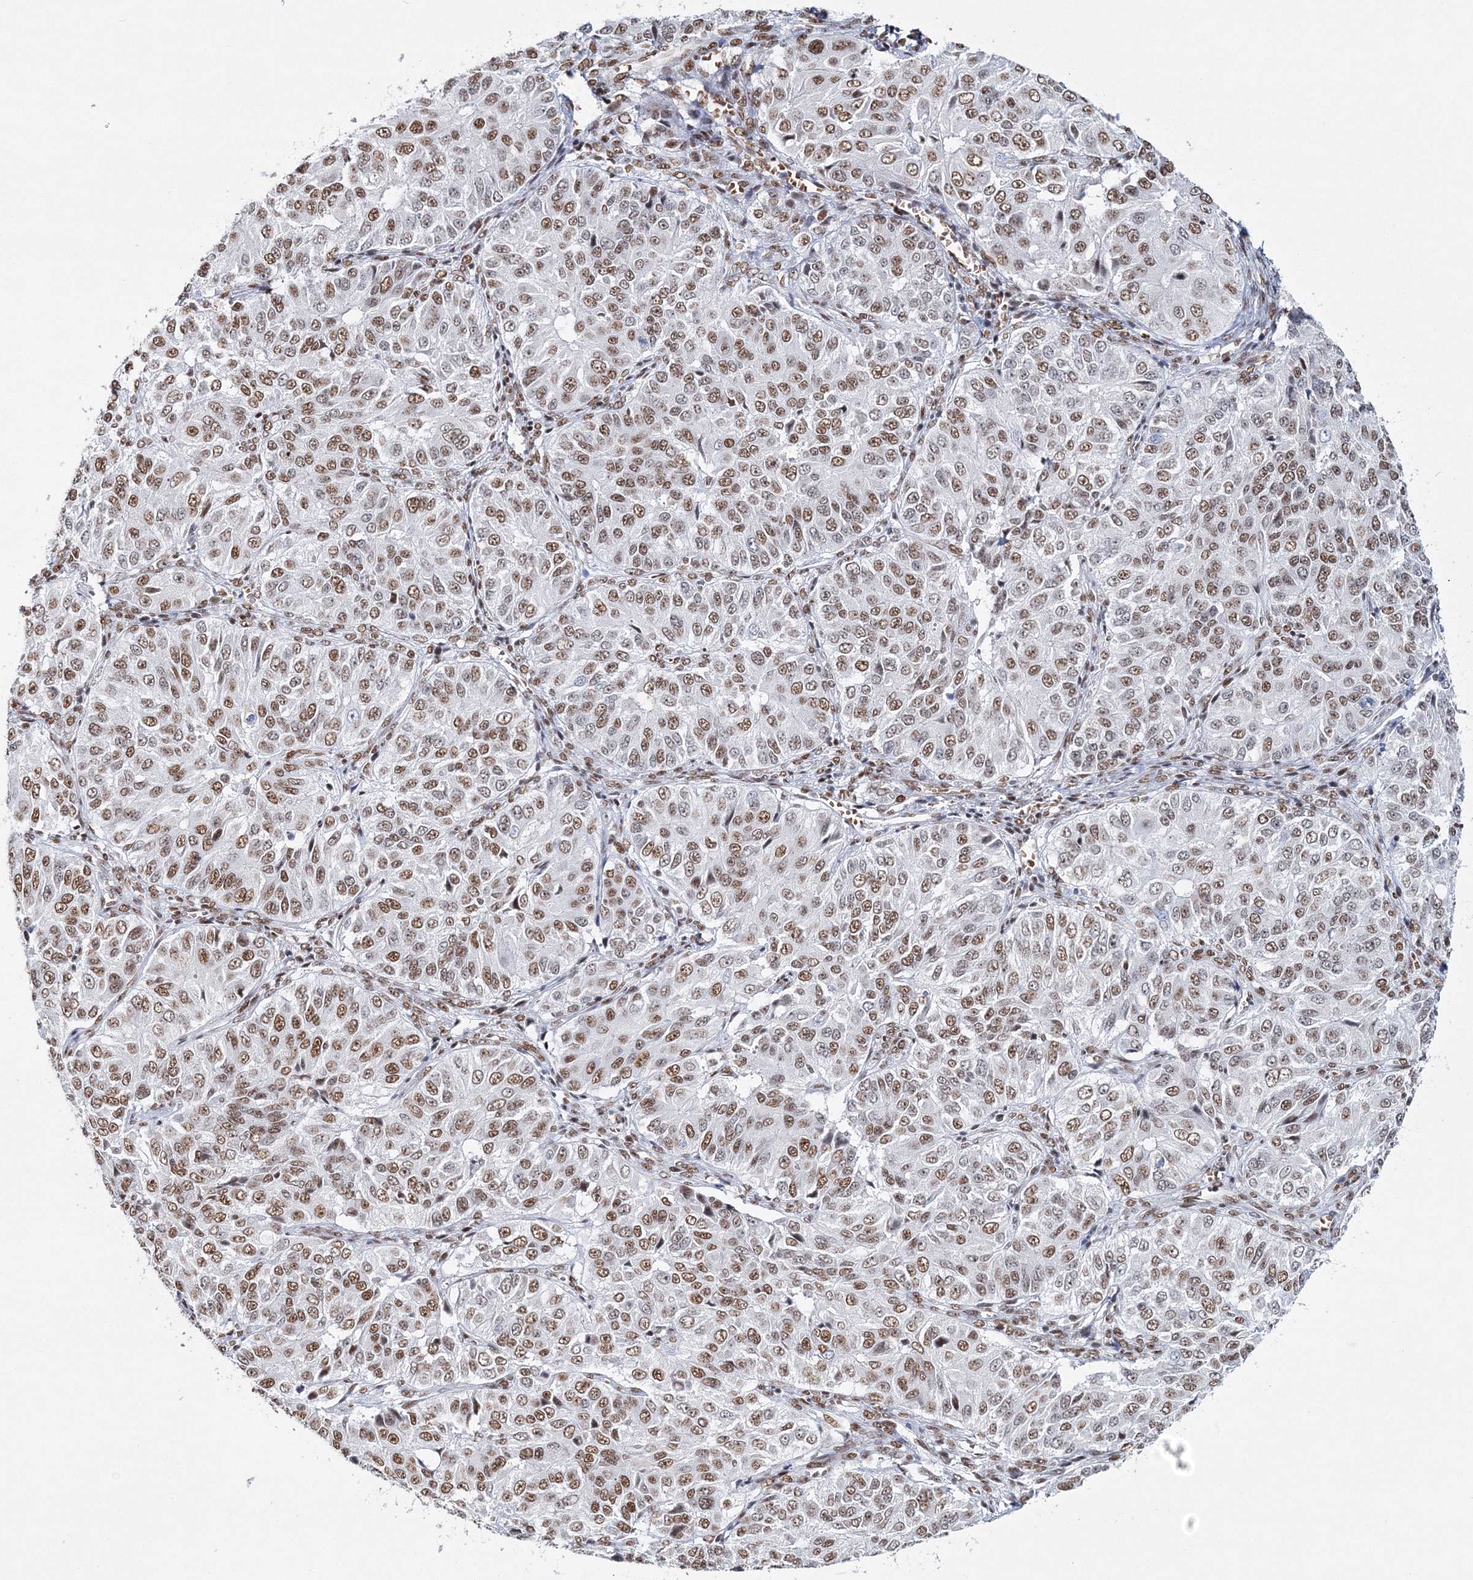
{"staining": {"intensity": "moderate", "quantity": ">75%", "location": "nuclear"}, "tissue": "ovarian cancer", "cell_type": "Tumor cells", "image_type": "cancer", "snomed": [{"axis": "morphology", "description": "Carcinoma, endometroid"}, {"axis": "topography", "description": "Ovary"}], "caption": "Ovarian cancer stained for a protein (brown) reveals moderate nuclear positive positivity in about >75% of tumor cells.", "gene": "QRICH1", "patient": {"sex": "female", "age": 51}}